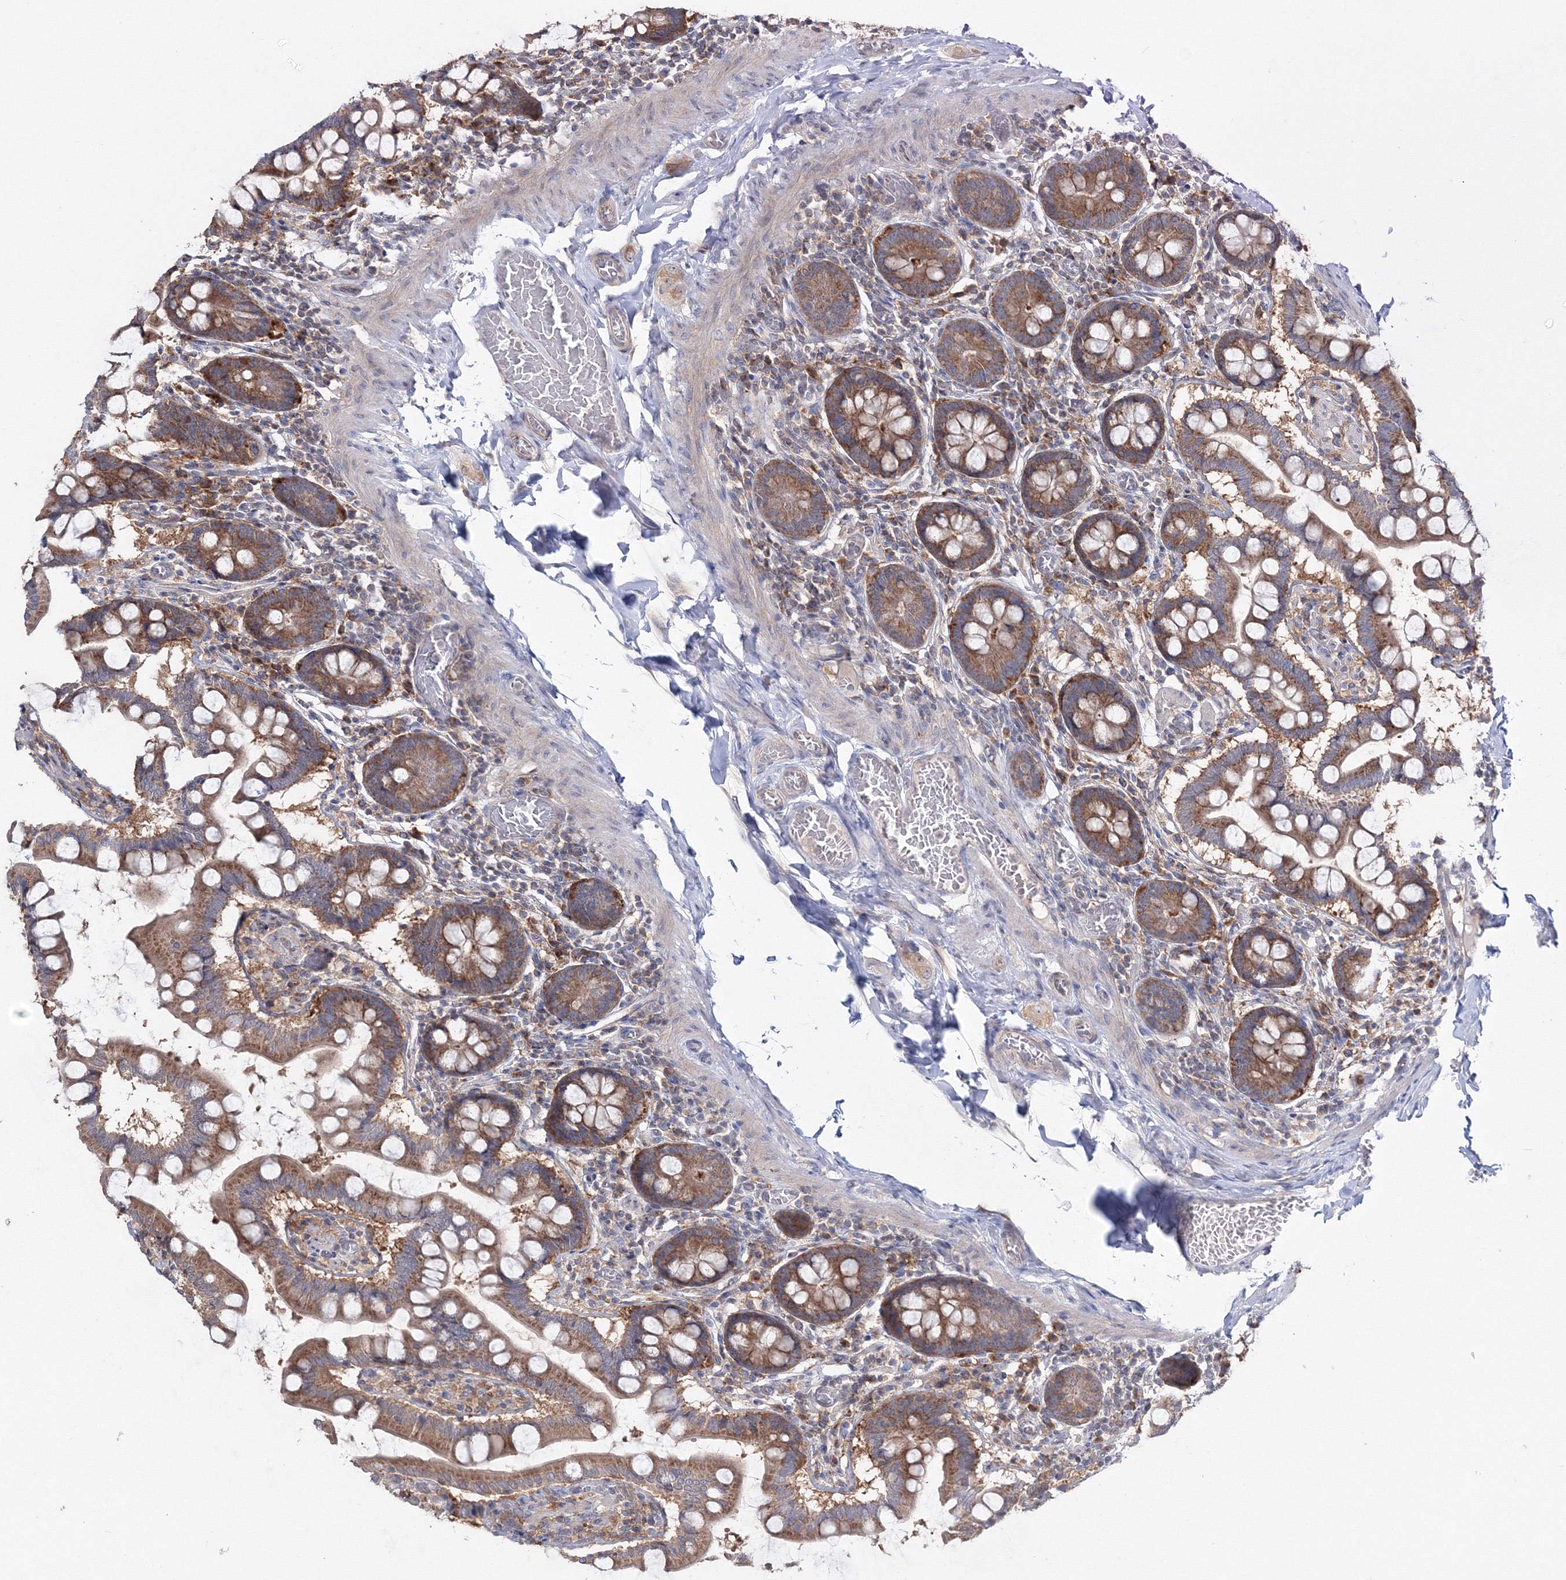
{"staining": {"intensity": "strong", "quantity": ">75%", "location": "cytoplasmic/membranous"}, "tissue": "small intestine", "cell_type": "Glandular cells", "image_type": "normal", "snomed": [{"axis": "morphology", "description": "Normal tissue, NOS"}, {"axis": "topography", "description": "Small intestine"}], "caption": "Immunohistochemical staining of normal small intestine exhibits strong cytoplasmic/membranous protein staining in approximately >75% of glandular cells.", "gene": "PEX13", "patient": {"sex": "male", "age": 41}}